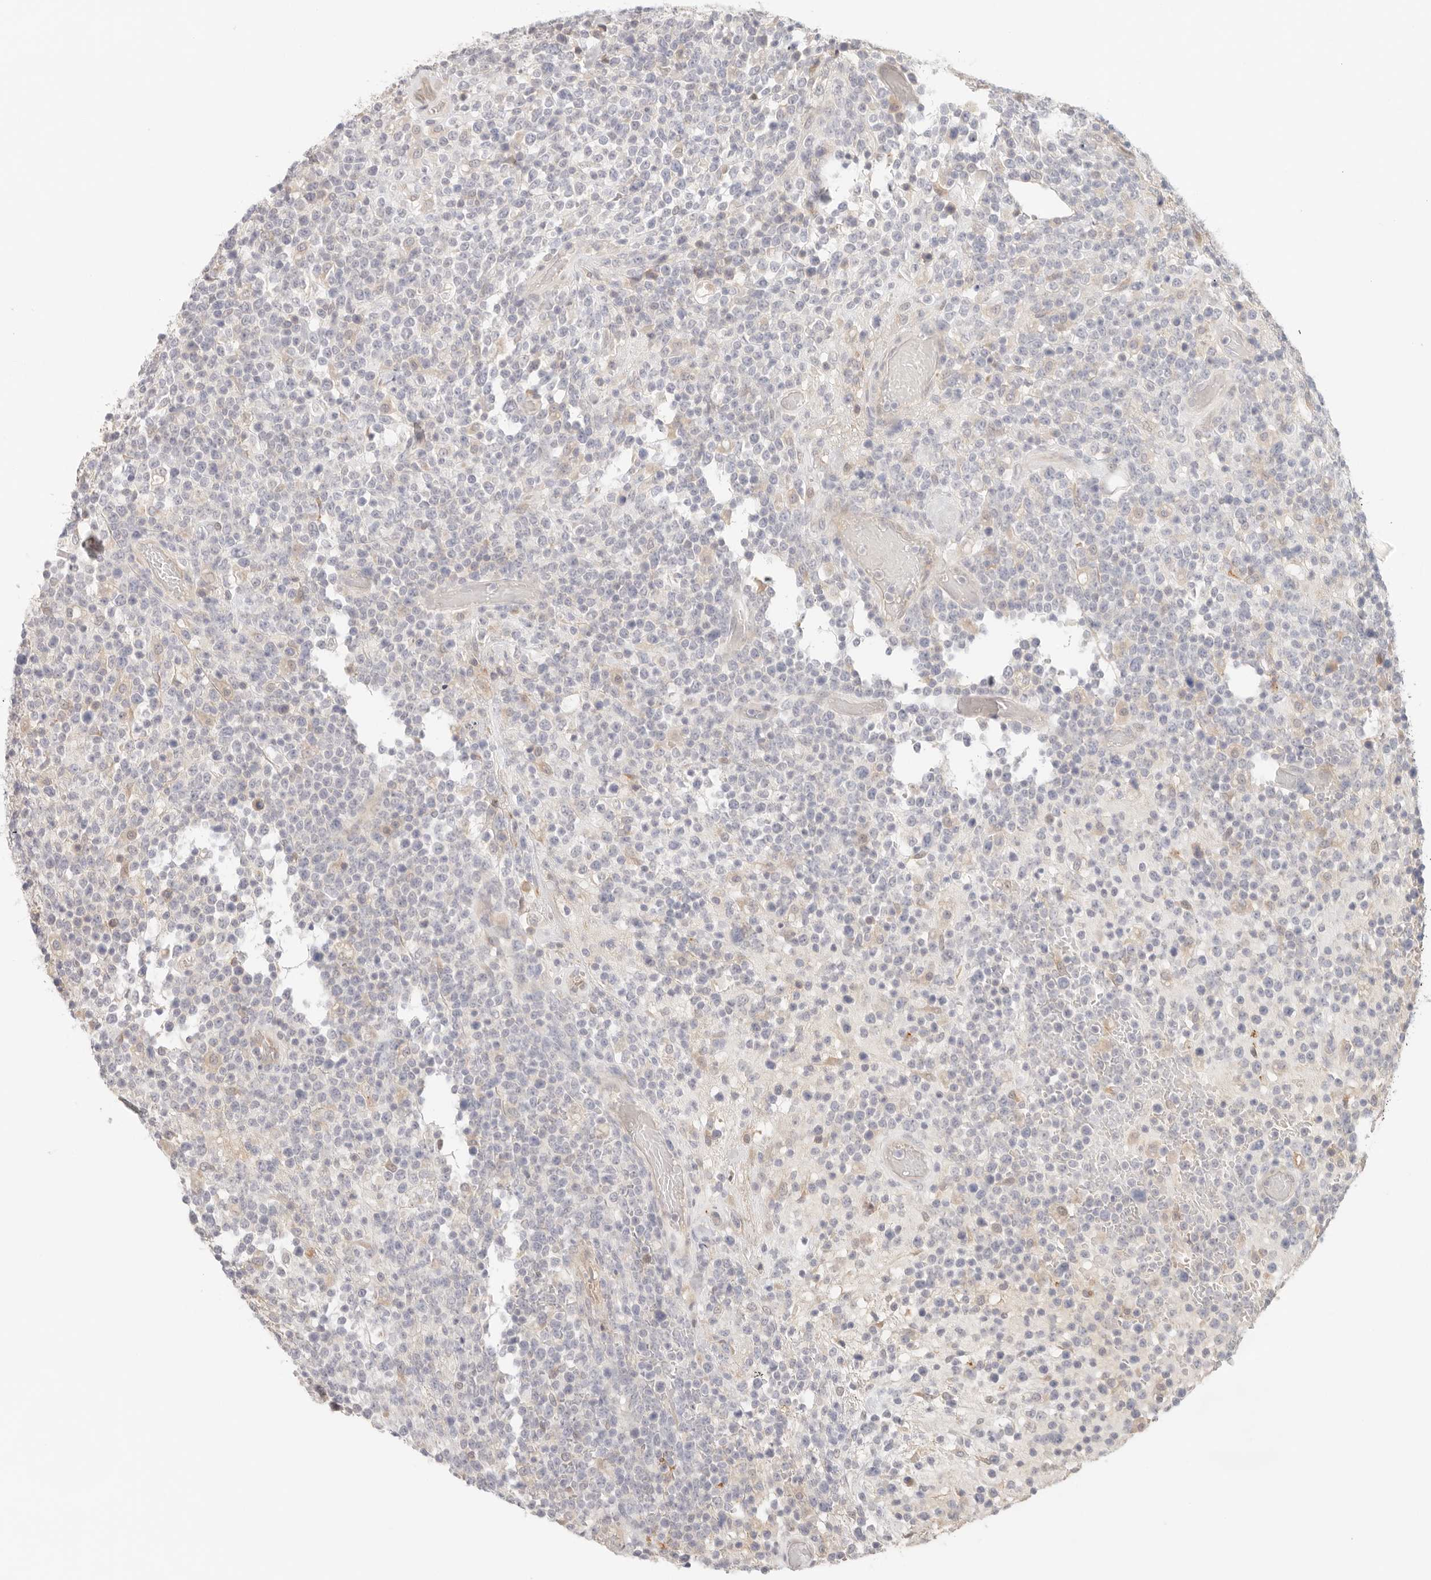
{"staining": {"intensity": "negative", "quantity": "none", "location": "none"}, "tissue": "lymphoma", "cell_type": "Tumor cells", "image_type": "cancer", "snomed": [{"axis": "morphology", "description": "Malignant lymphoma, non-Hodgkin's type, High grade"}, {"axis": "topography", "description": "Colon"}], "caption": "Immunohistochemical staining of human malignant lymphoma, non-Hodgkin's type (high-grade) displays no significant positivity in tumor cells.", "gene": "SPHK1", "patient": {"sex": "female", "age": 53}}